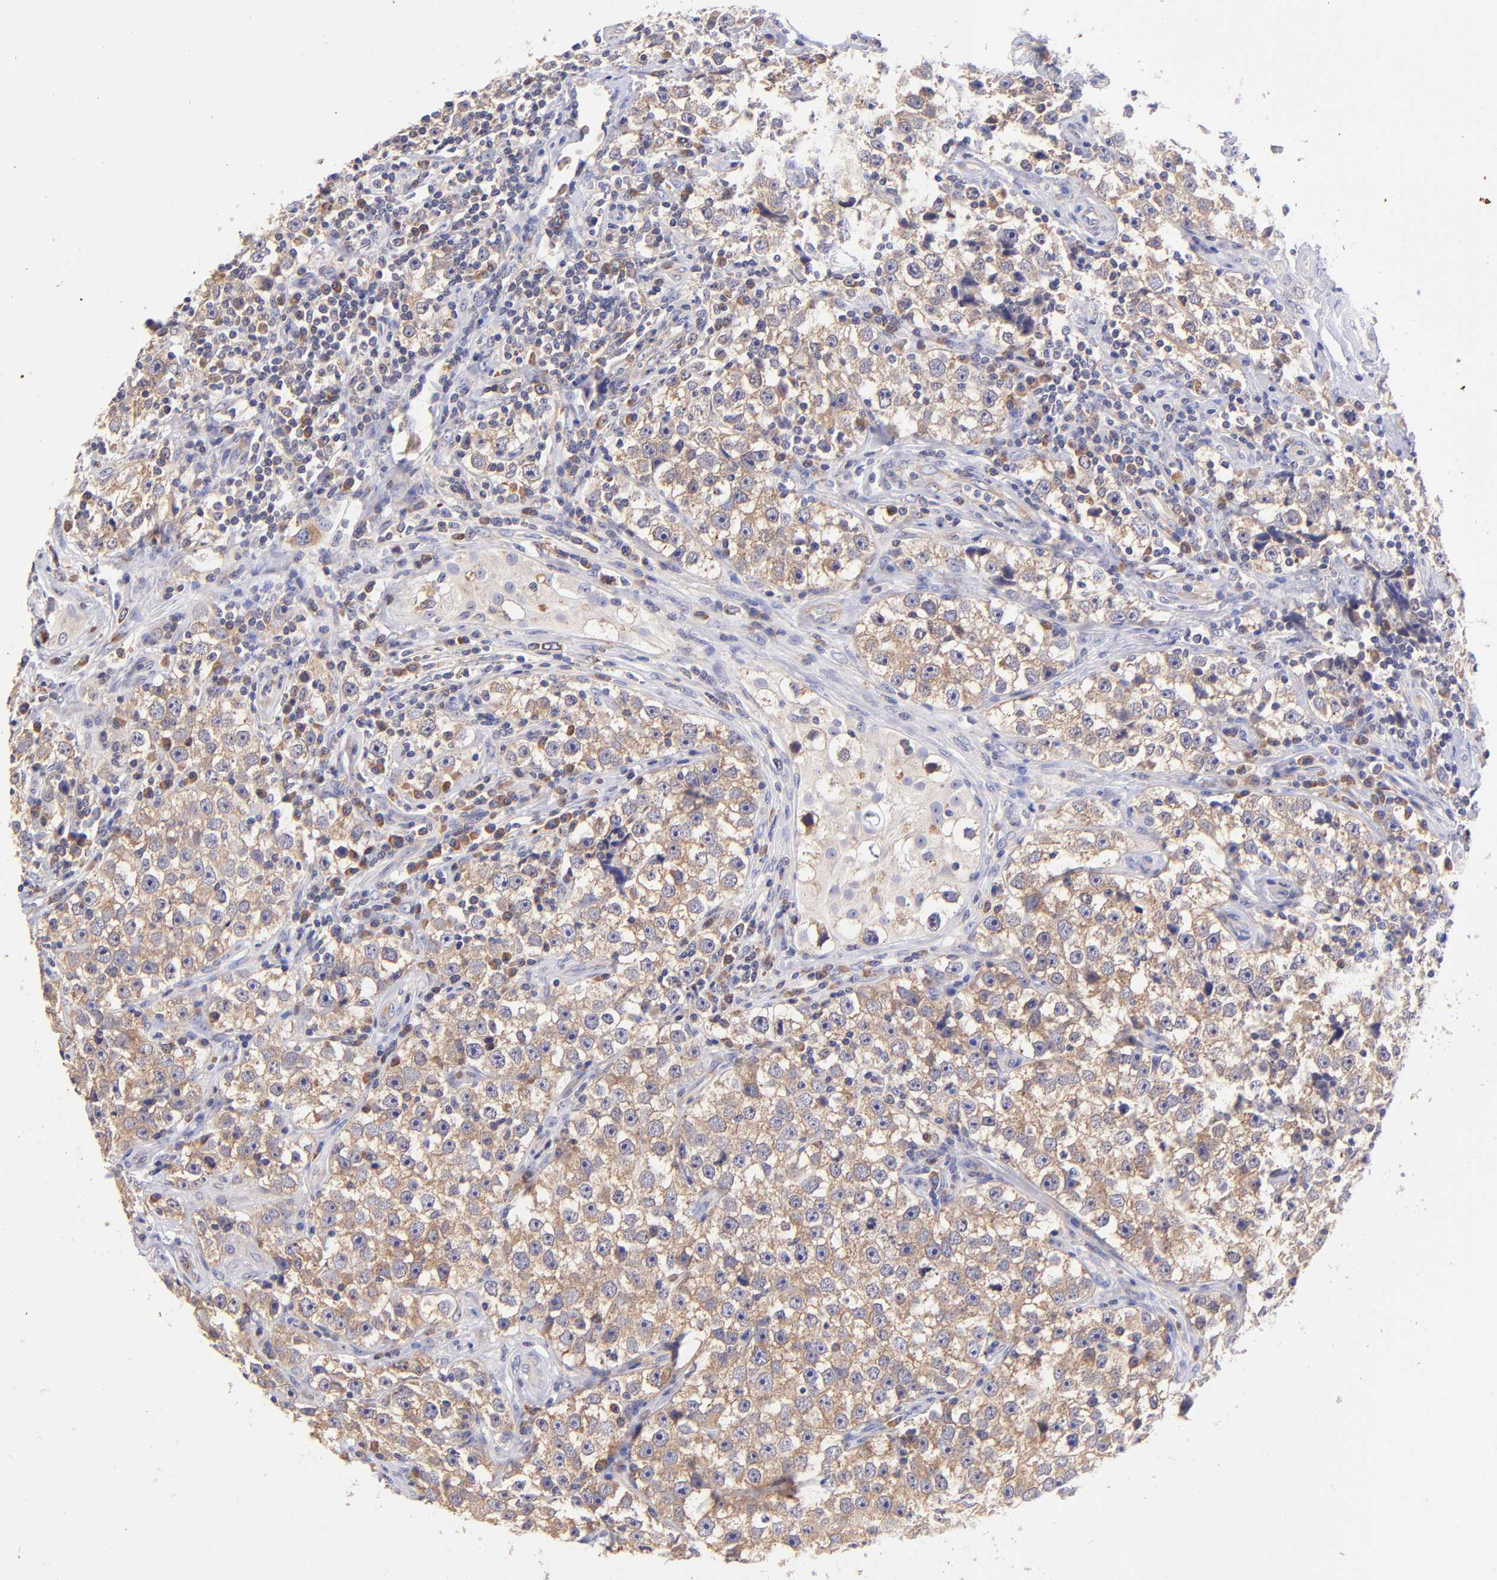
{"staining": {"intensity": "moderate", "quantity": ">75%", "location": "cytoplasmic/membranous"}, "tissue": "testis cancer", "cell_type": "Tumor cells", "image_type": "cancer", "snomed": [{"axis": "morphology", "description": "Seminoma, NOS"}, {"axis": "topography", "description": "Testis"}], "caption": "A micrograph of human testis cancer (seminoma) stained for a protein shows moderate cytoplasmic/membranous brown staining in tumor cells.", "gene": "RPL11", "patient": {"sex": "male", "age": 32}}